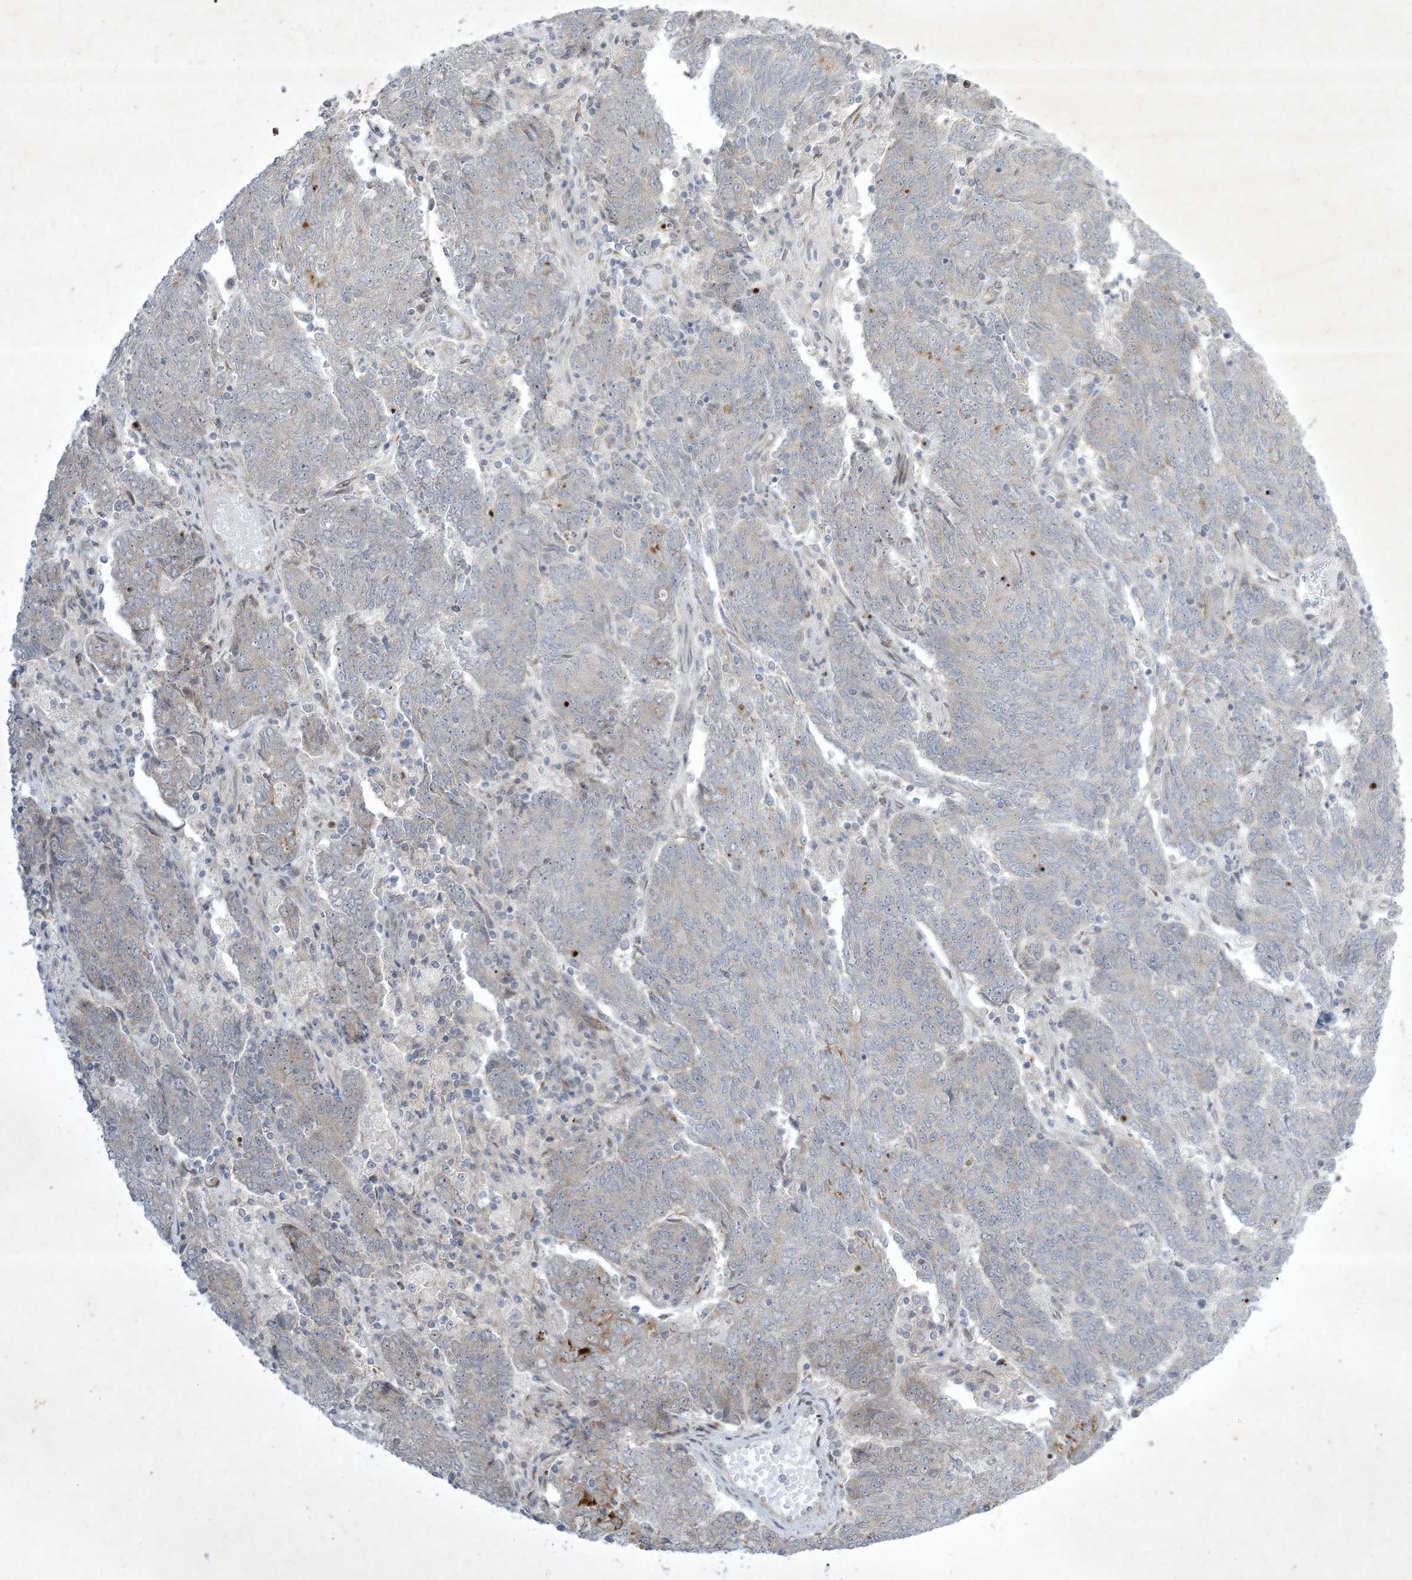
{"staining": {"intensity": "negative", "quantity": "none", "location": "none"}, "tissue": "endometrial cancer", "cell_type": "Tumor cells", "image_type": "cancer", "snomed": [{"axis": "morphology", "description": "Adenocarcinoma, NOS"}, {"axis": "topography", "description": "Endometrium"}], "caption": "This is an immunohistochemistry (IHC) photomicrograph of human endometrial cancer. There is no staining in tumor cells.", "gene": "SOGA3", "patient": {"sex": "female", "age": 80}}